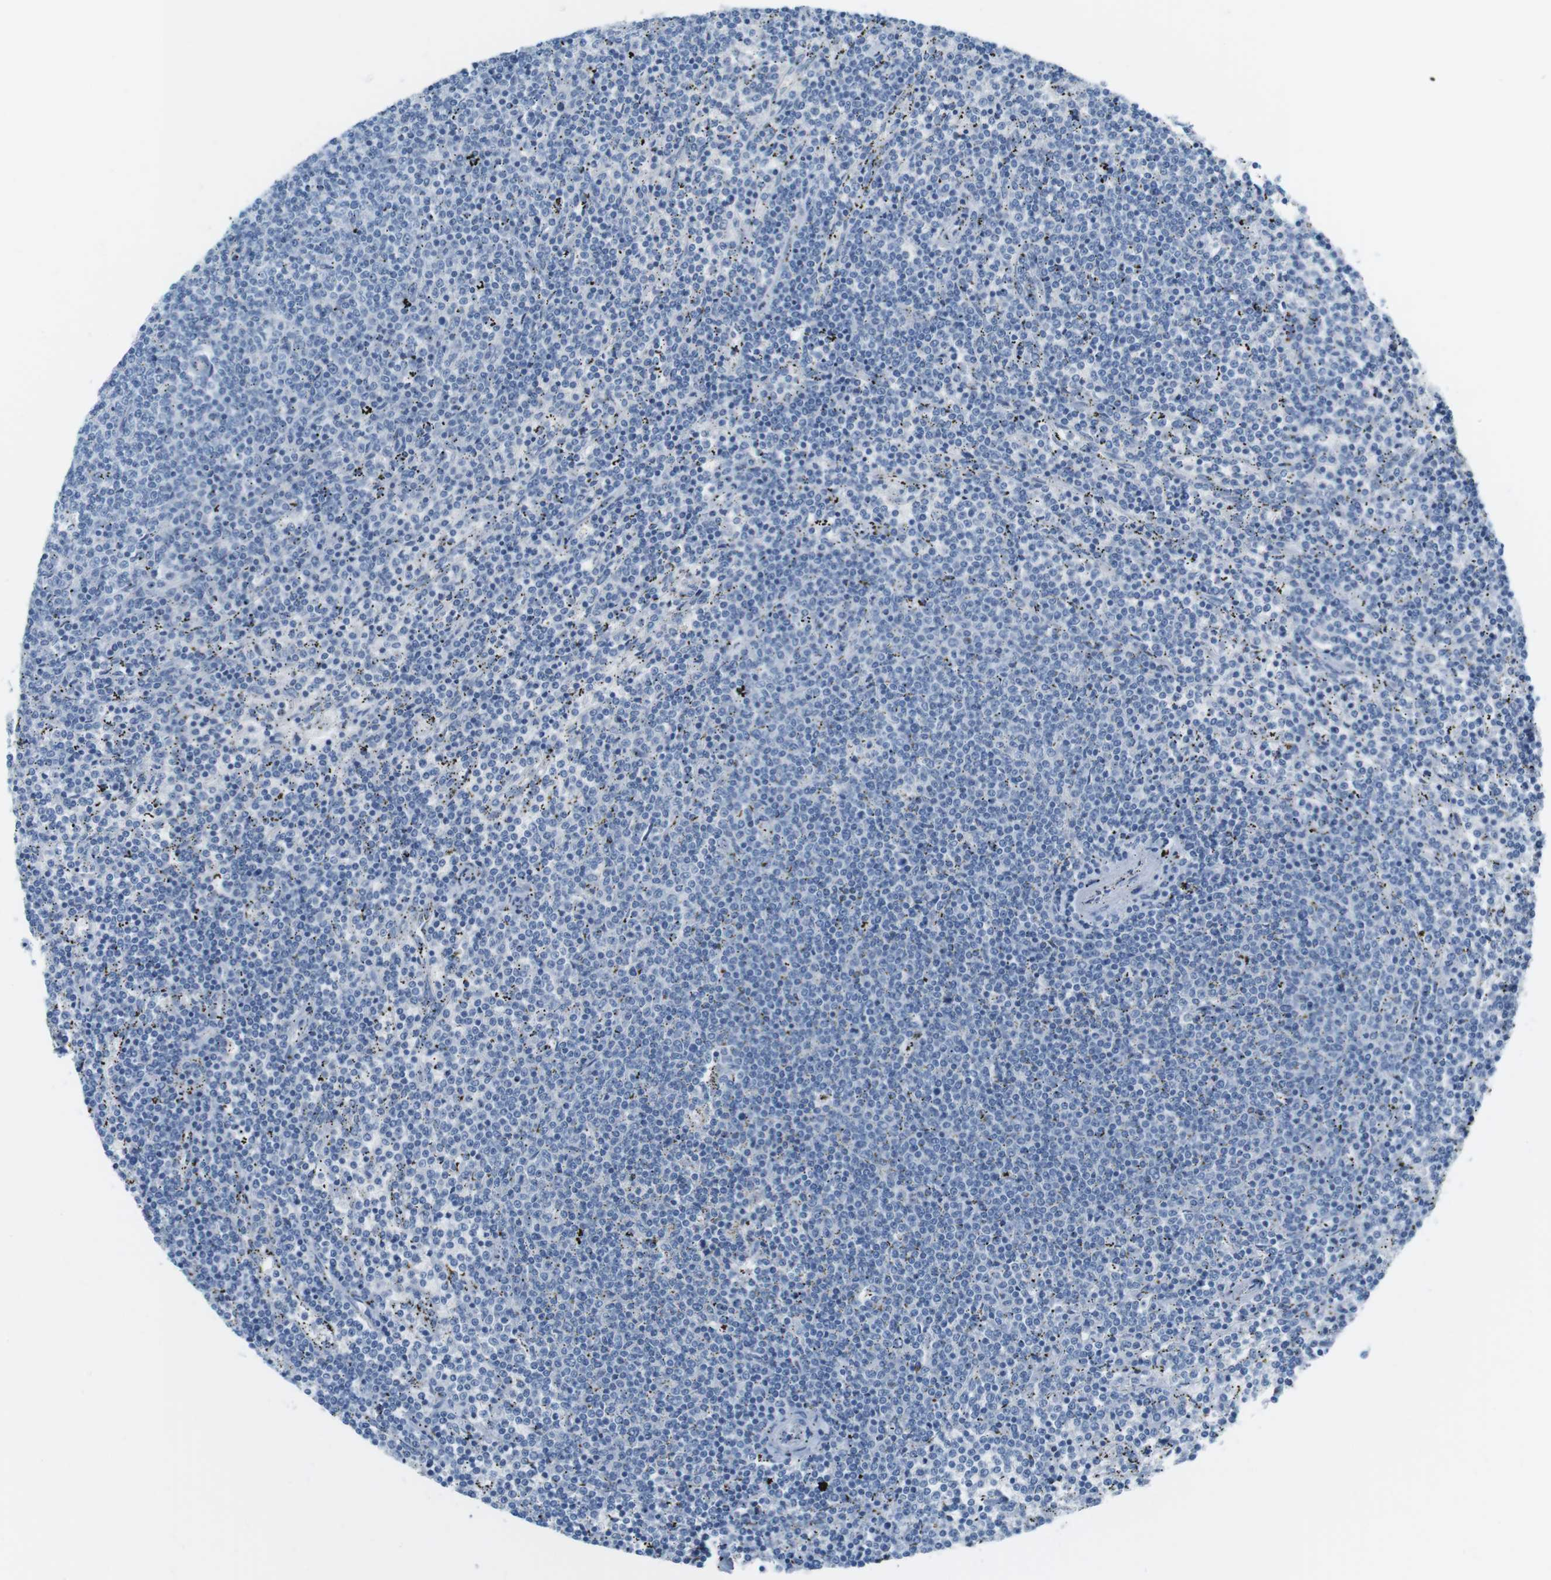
{"staining": {"intensity": "negative", "quantity": "none", "location": "none"}, "tissue": "lymphoma", "cell_type": "Tumor cells", "image_type": "cancer", "snomed": [{"axis": "morphology", "description": "Malignant lymphoma, non-Hodgkin's type, Low grade"}, {"axis": "topography", "description": "Spleen"}], "caption": "High magnification brightfield microscopy of malignant lymphoma, non-Hodgkin's type (low-grade) stained with DAB (brown) and counterstained with hematoxylin (blue): tumor cells show no significant positivity.", "gene": "AZGP1", "patient": {"sex": "female", "age": 50}}